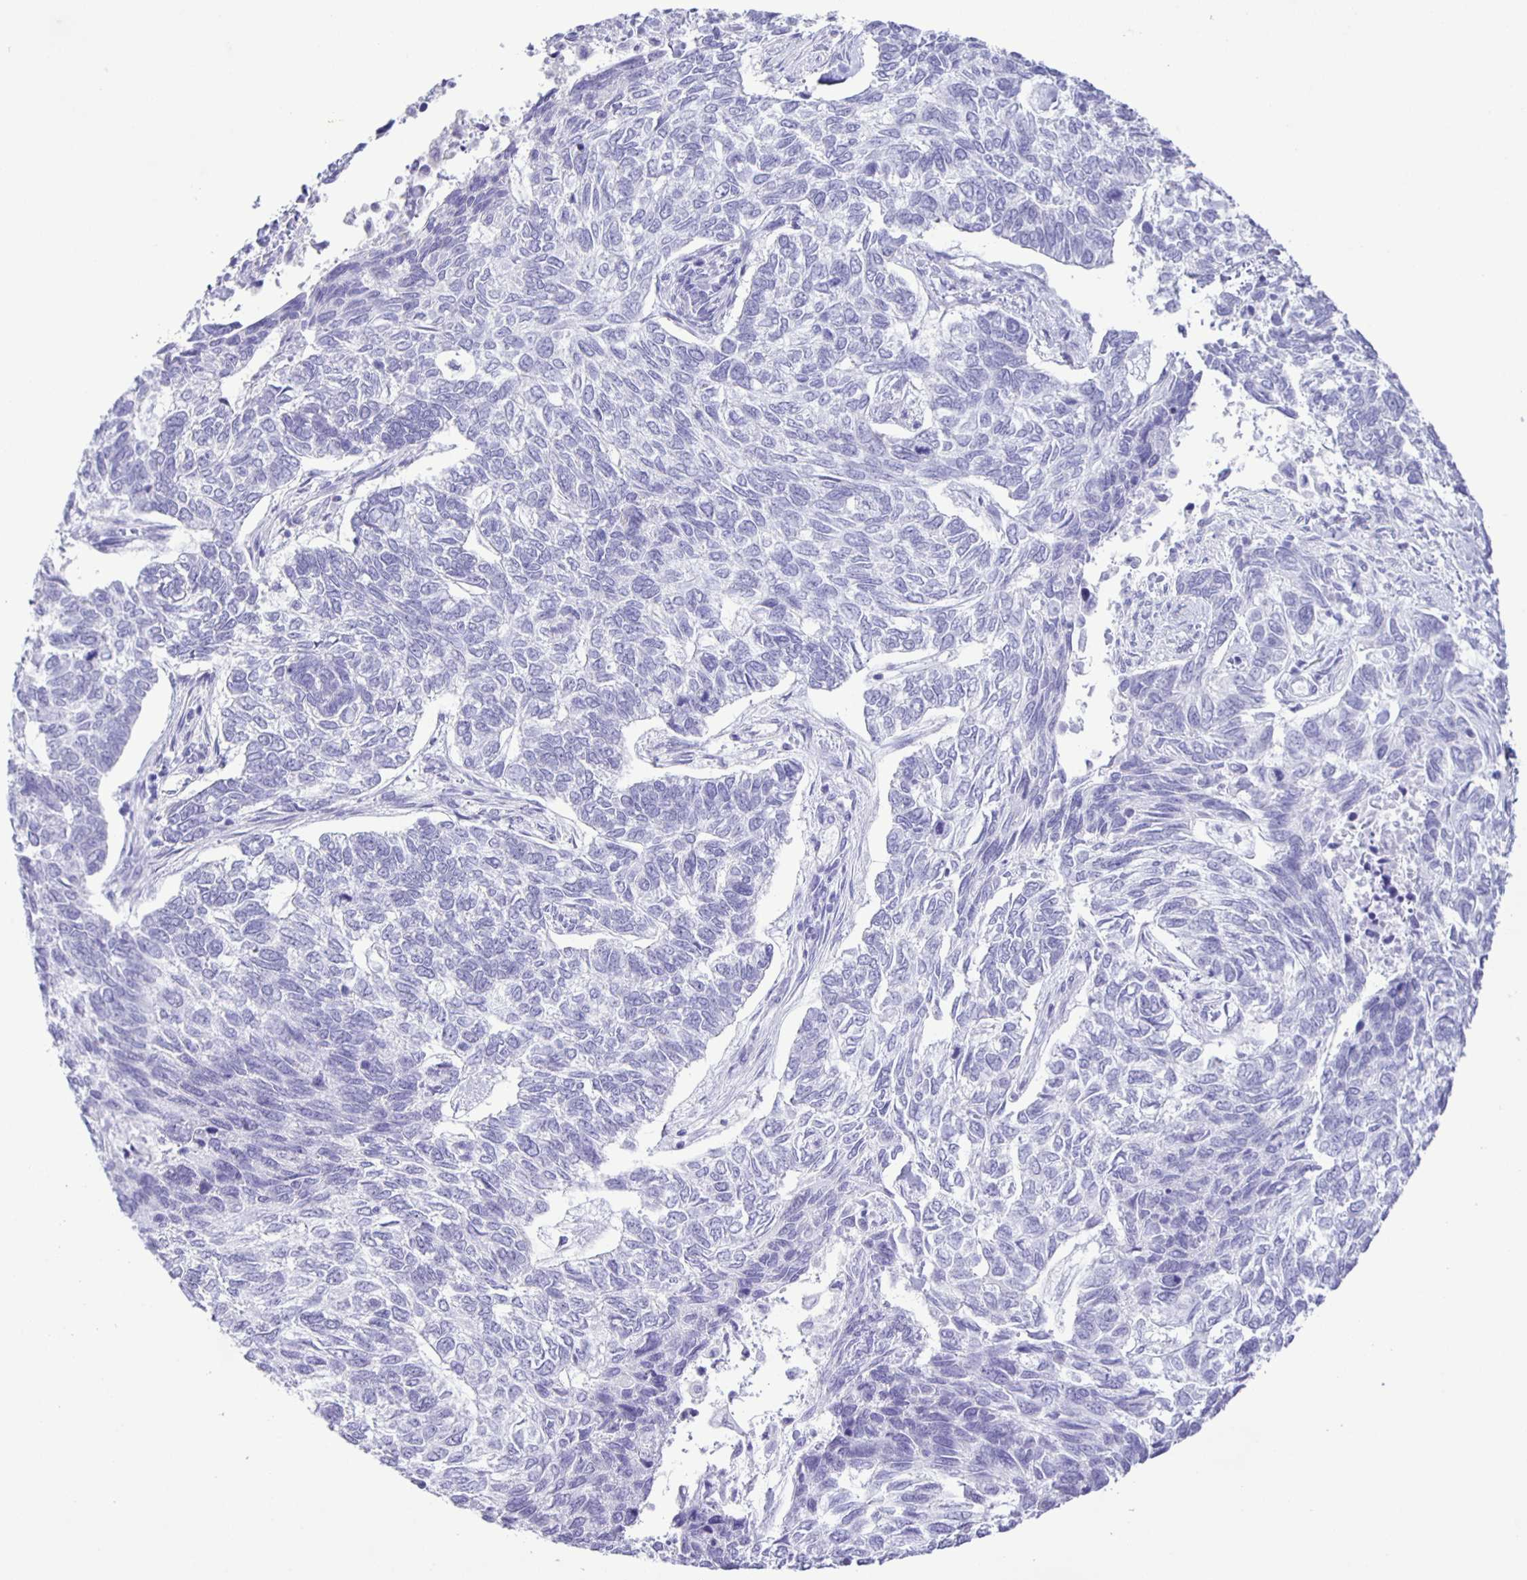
{"staining": {"intensity": "negative", "quantity": "none", "location": "none"}, "tissue": "skin cancer", "cell_type": "Tumor cells", "image_type": "cancer", "snomed": [{"axis": "morphology", "description": "Basal cell carcinoma"}, {"axis": "topography", "description": "Skin"}], "caption": "DAB (3,3'-diaminobenzidine) immunohistochemical staining of skin cancer displays no significant staining in tumor cells.", "gene": "EZHIP", "patient": {"sex": "female", "age": 65}}